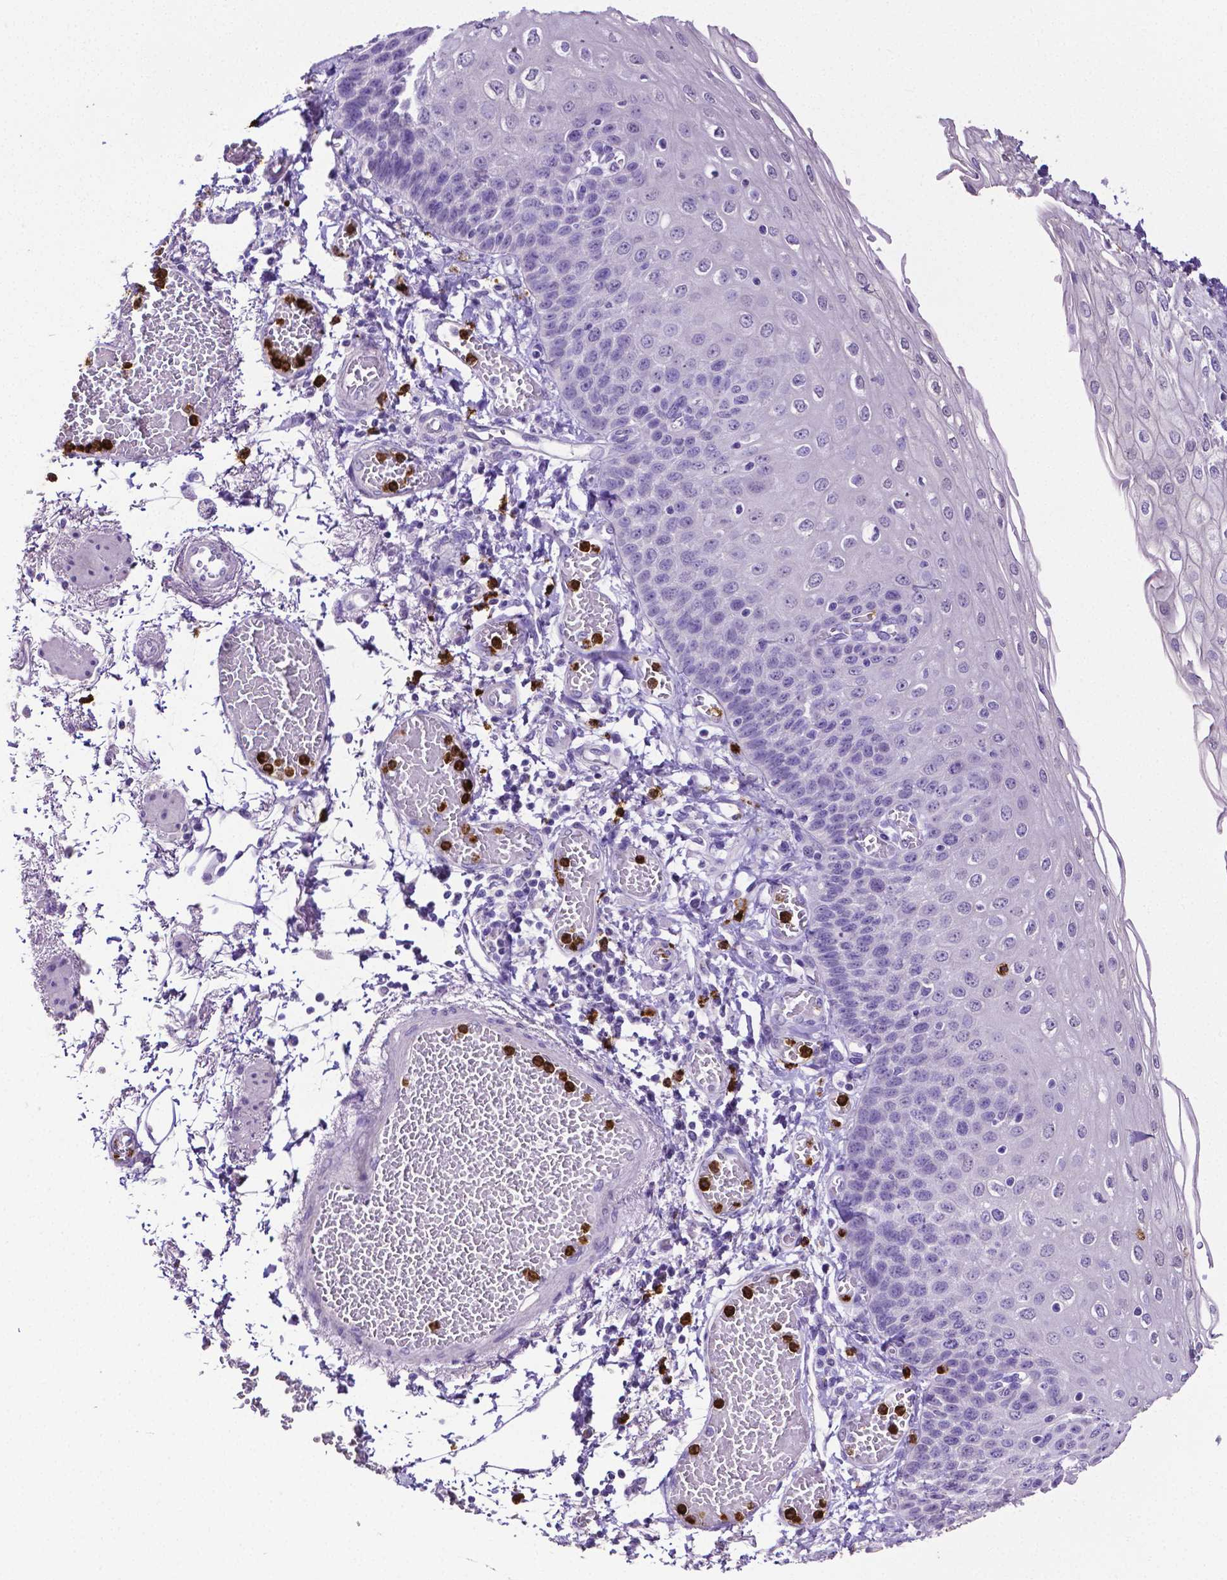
{"staining": {"intensity": "negative", "quantity": "none", "location": "none"}, "tissue": "esophagus", "cell_type": "Squamous epithelial cells", "image_type": "normal", "snomed": [{"axis": "morphology", "description": "Normal tissue, NOS"}, {"axis": "morphology", "description": "Adenocarcinoma, NOS"}, {"axis": "topography", "description": "Esophagus"}], "caption": "An immunohistochemistry photomicrograph of unremarkable esophagus is shown. There is no staining in squamous epithelial cells of esophagus.", "gene": "MMP9", "patient": {"sex": "male", "age": 81}}